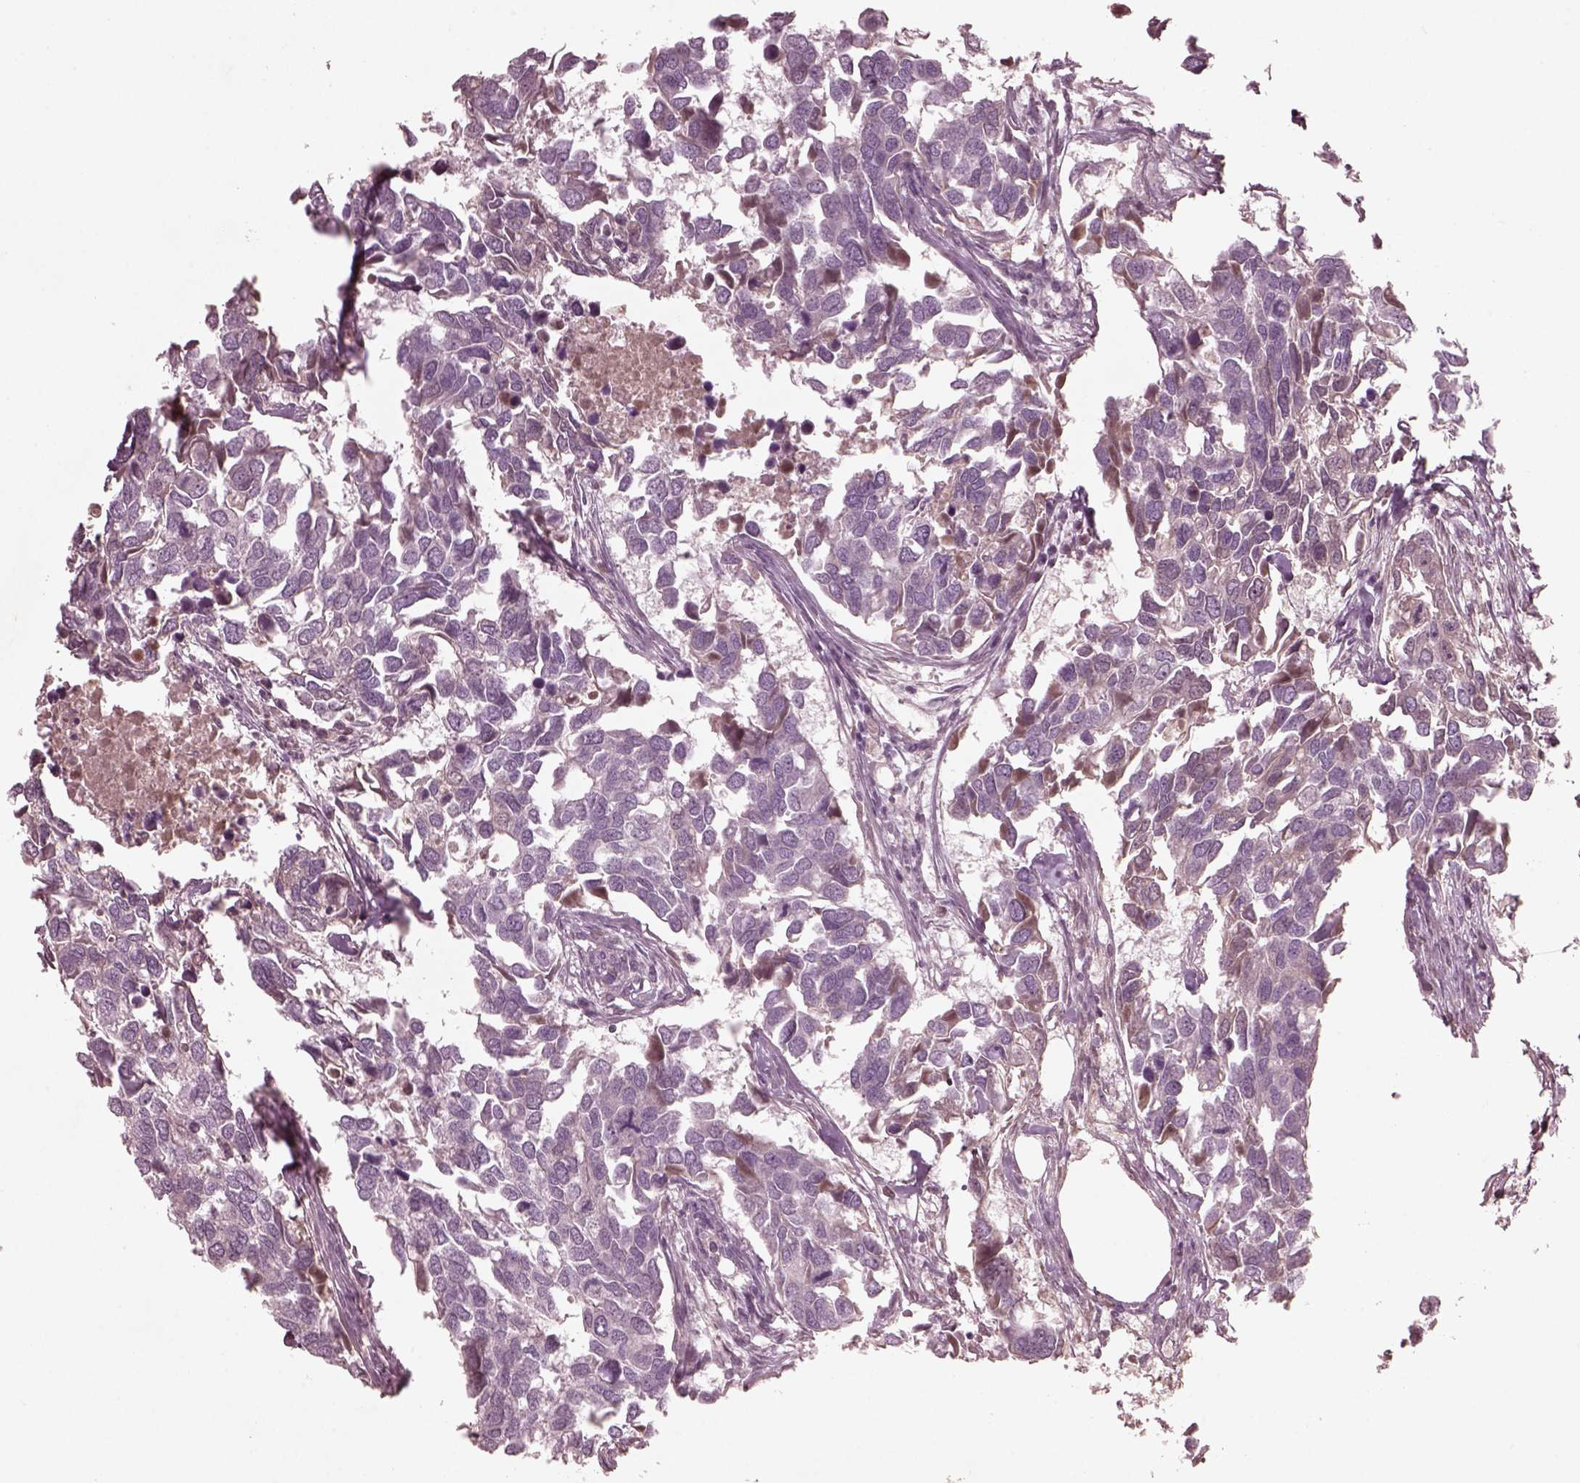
{"staining": {"intensity": "negative", "quantity": "none", "location": "none"}, "tissue": "breast cancer", "cell_type": "Tumor cells", "image_type": "cancer", "snomed": [{"axis": "morphology", "description": "Duct carcinoma"}, {"axis": "topography", "description": "Breast"}], "caption": "DAB immunohistochemical staining of human intraductal carcinoma (breast) reveals no significant positivity in tumor cells. Brightfield microscopy of IHC stained with DAB (3,3'-diaminobenzidine) (brown) and hematoxylin (blue), captured at high magnification.", "gene": "VWA5B1", "patient": {"sex": "female", "age": 83}}